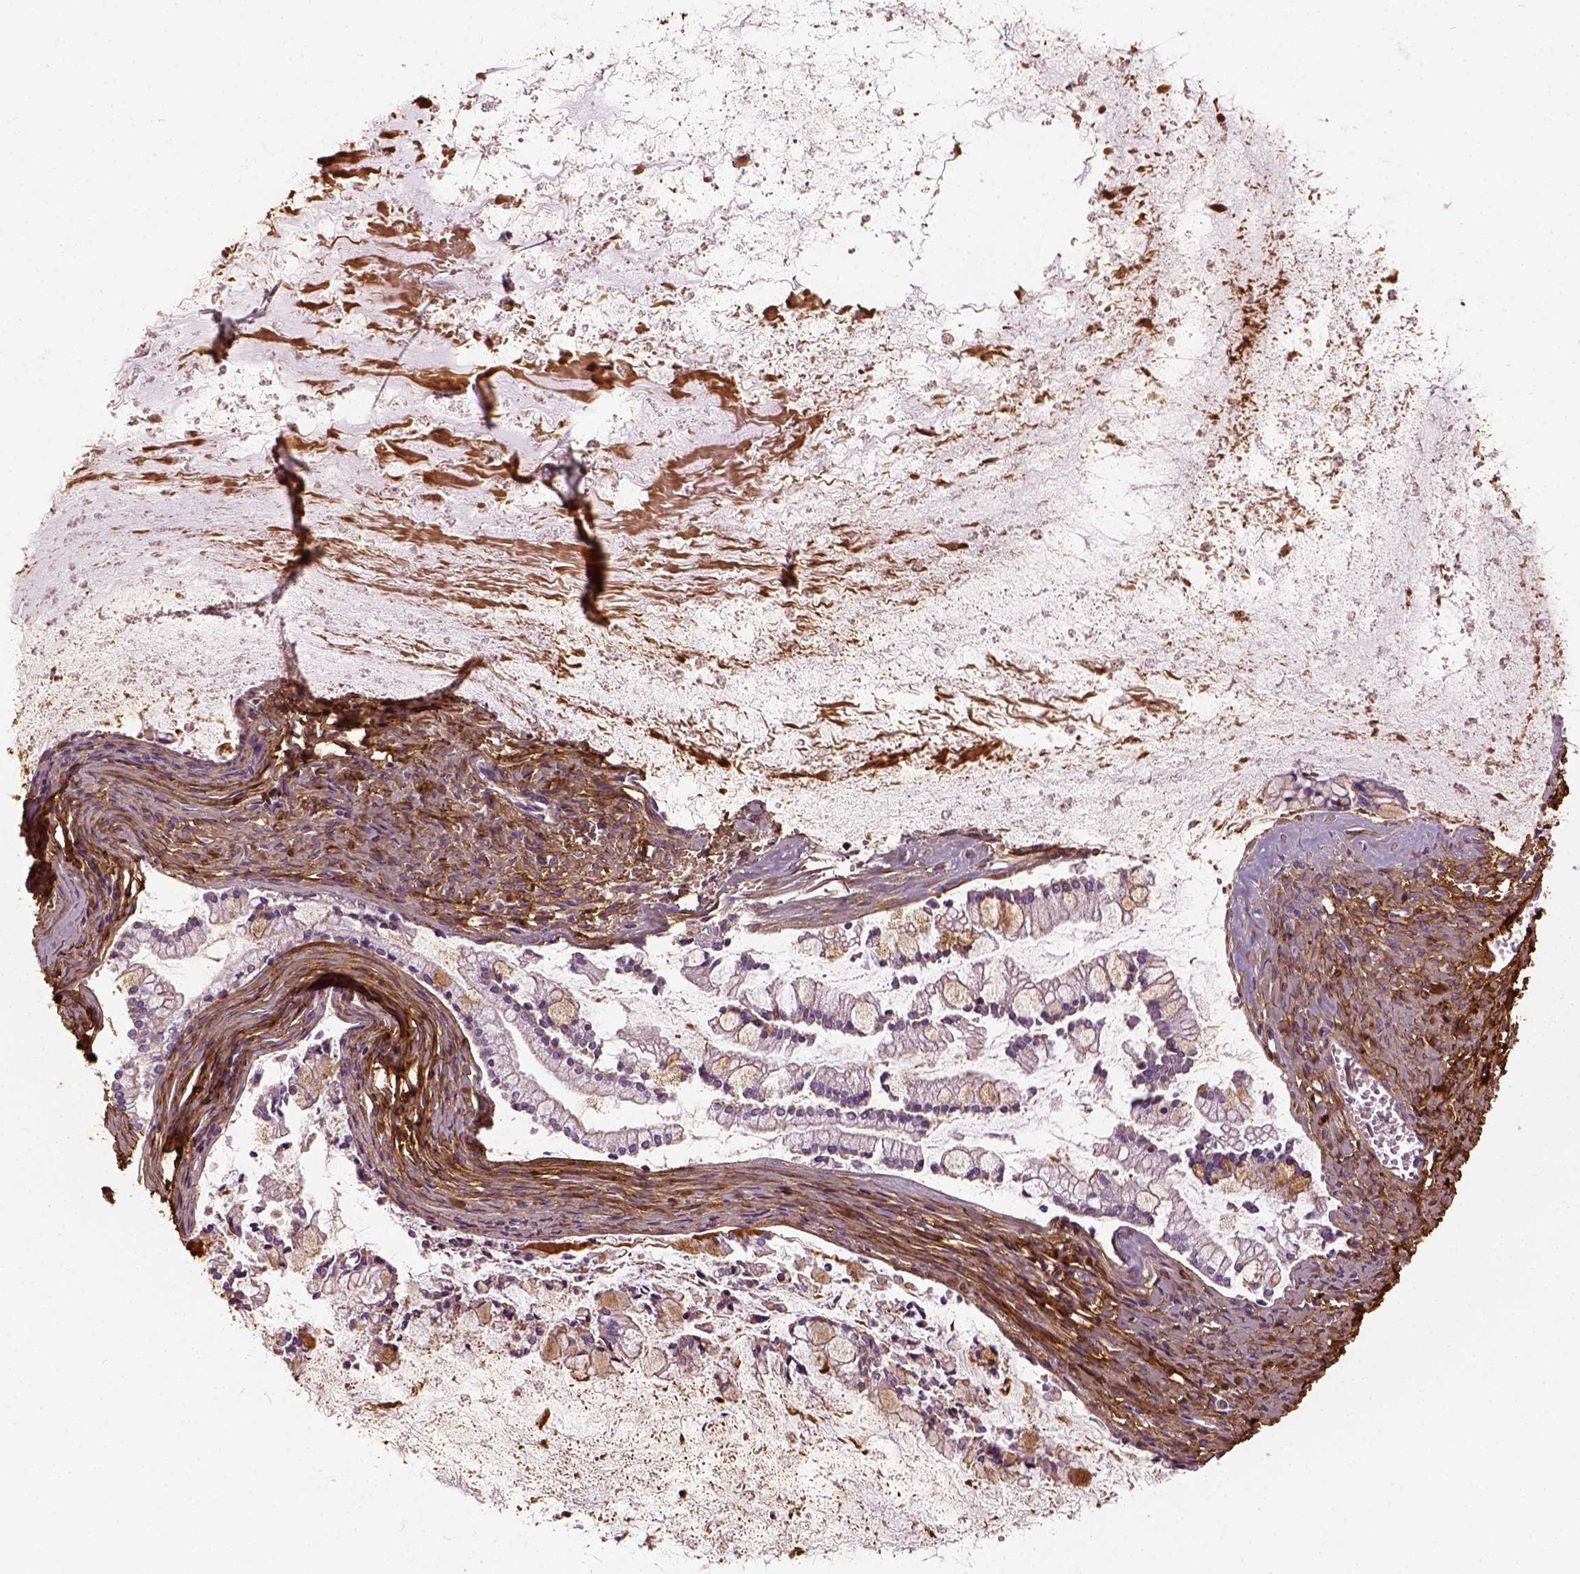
{"staining": {"intensity": "negative", "quantity": "none", "location": "none"}, "tissue": "ovarian cancer", "cell_type": "Tumor cells", "image_type": "cancer", "snomed": [{"axis": "morphology", "description": "Cystadenocarcinoma, mucinous, NOS"}, {"axis": "topography", "description": "Ovary"}], "caption": "This is a image of immunohistochemistry (IHC) staining of ovarian cancer (mucinous cystadenocarcinoma), which shows no staining in tumor cells.", "gene": "COL6A2", "patient": {"sex": "female", "age": 67}}